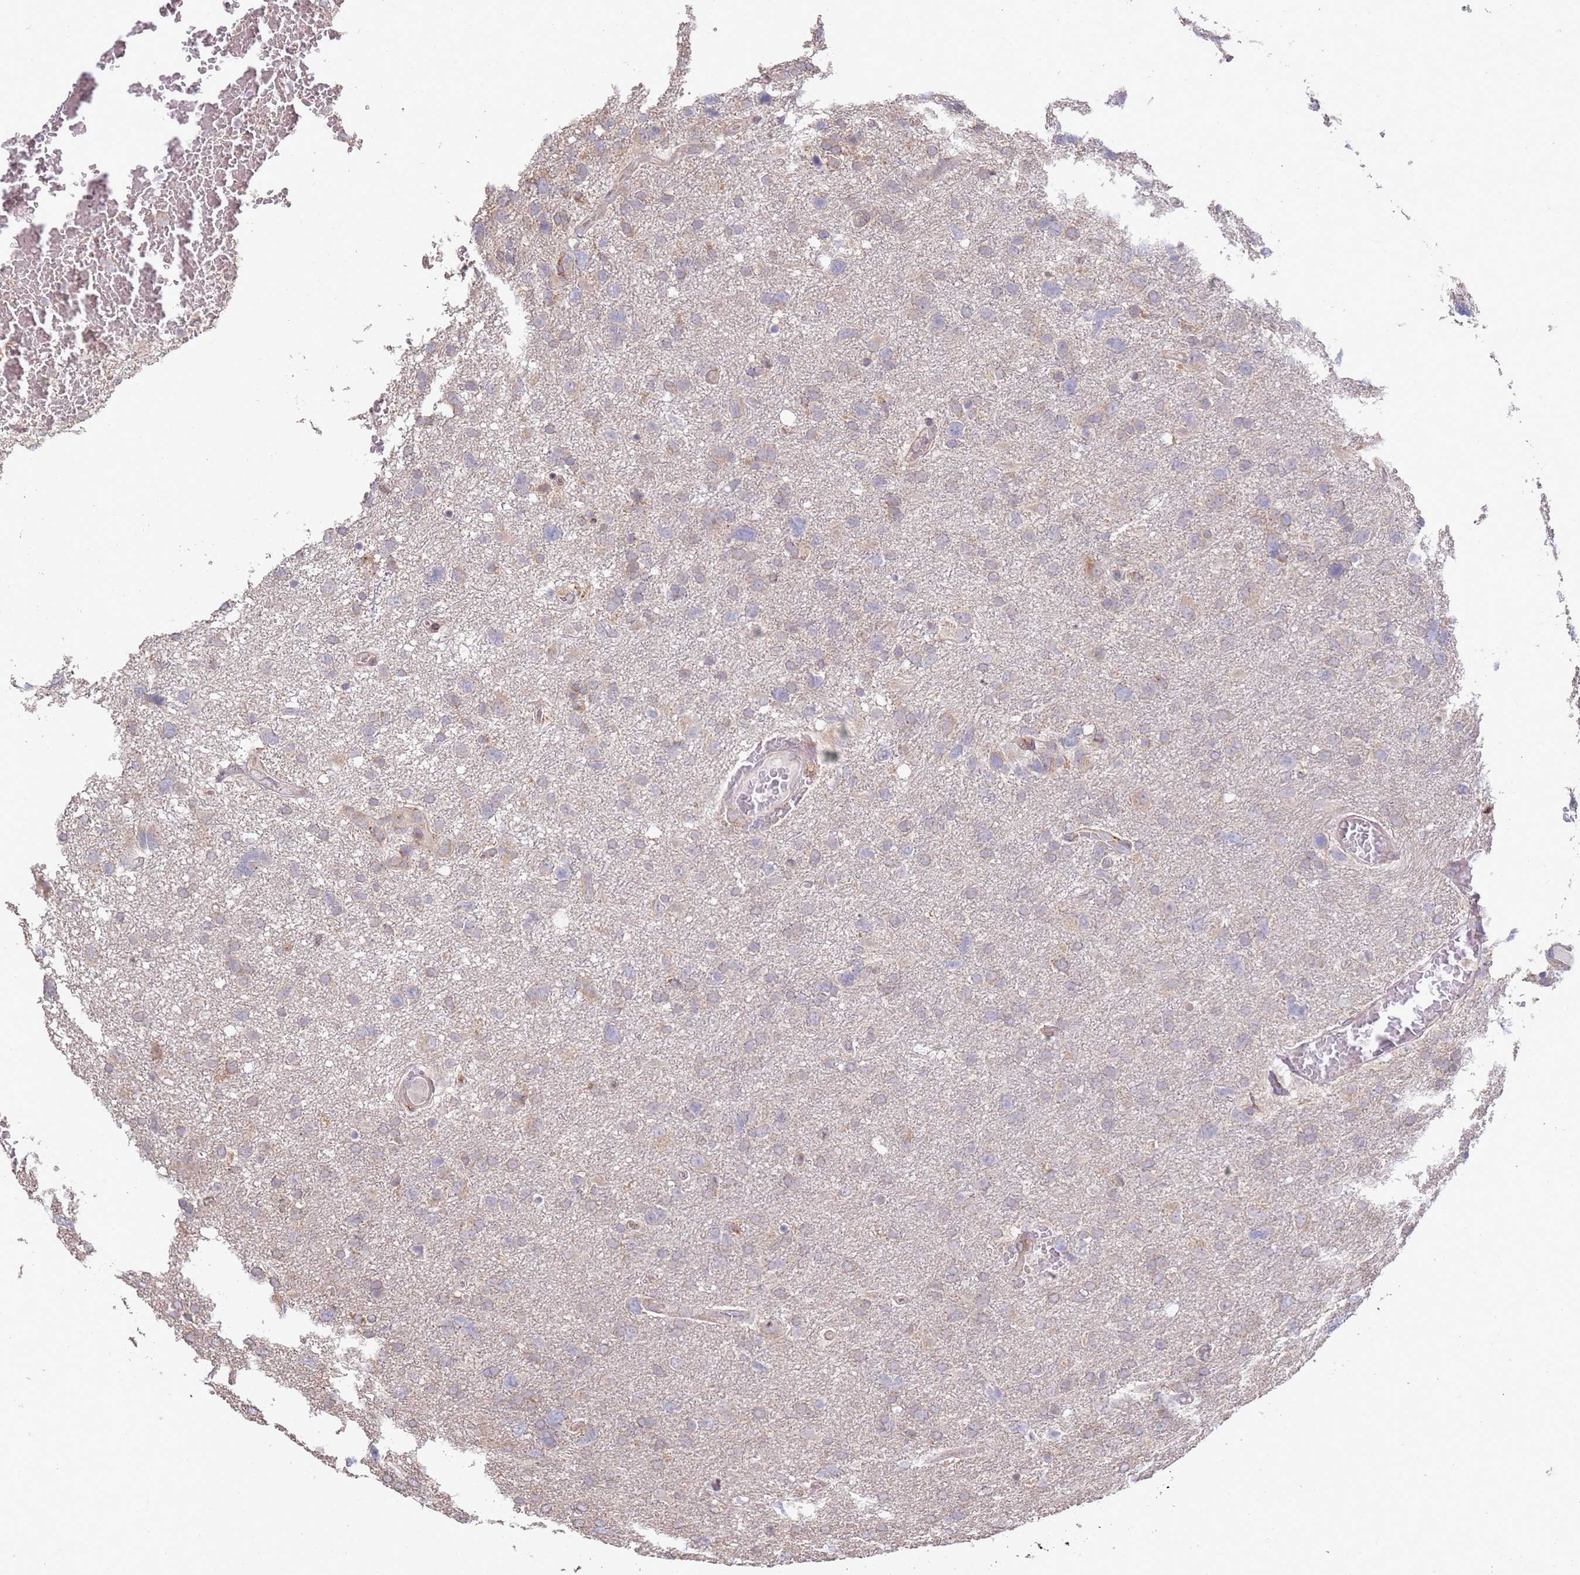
{"staining": {"intensity": "negative", "quantity": "none", "location": "none"}, "tissue": "glioma", "cell_type": "Tumor cells", "image_type": "cancer", "snomed": [{"axis": "morphology", "description": "Glioma, malignant, High grade"}, {"axis": "topography", "description": "Brain"}], "caption": "The image displays no staining of tumor cells in malignant high-grade glioma.", "gene": "VRK2", "patient": {"sex": "male", "age": 61}}